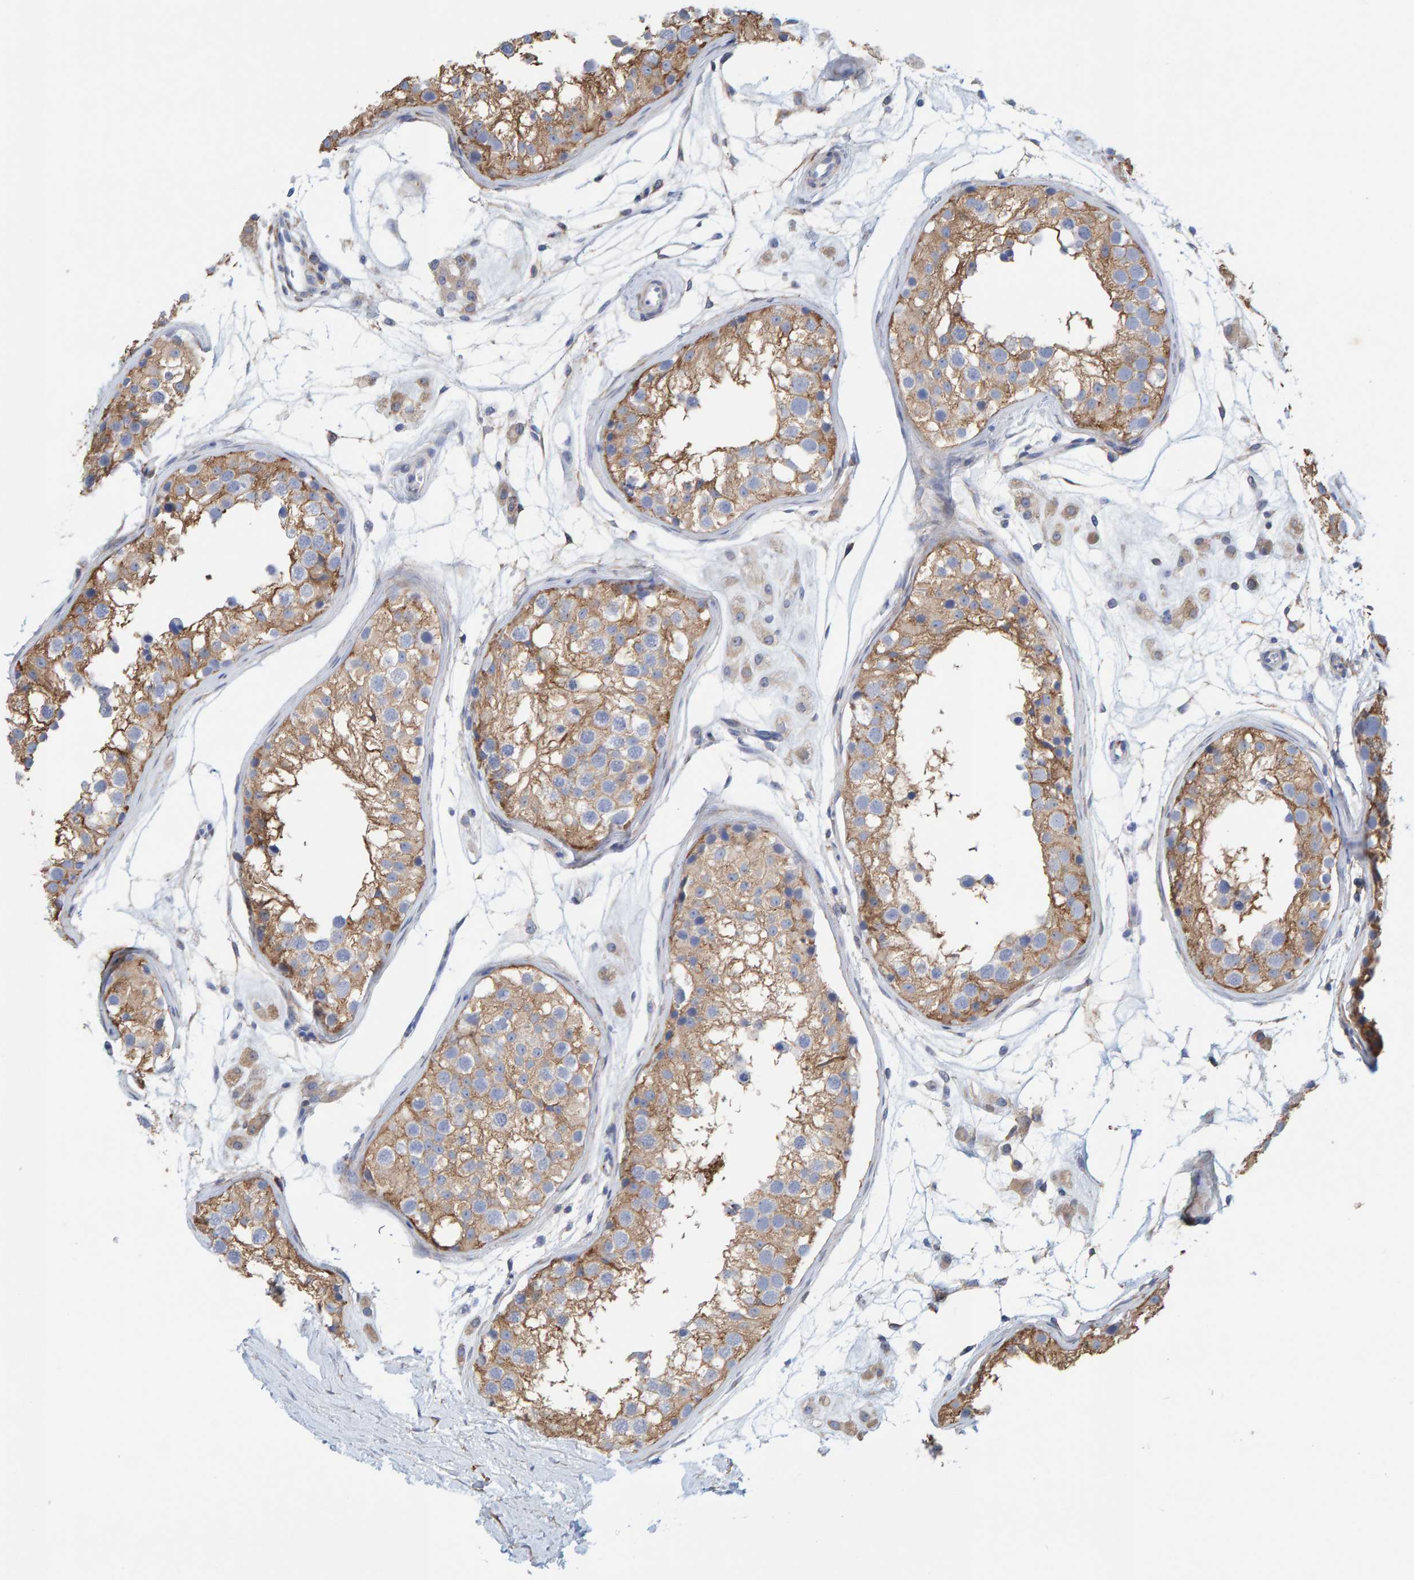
{"staining": {"intensity": "moderate", "quantity": "25%-75%", "location": "cytoplasmic/membranous"}, "tissue": "testis", "cell_type": "Cells in seminiferous ducts", "image_type": "normal", "snomed": [{"axis": "morphology", "description": "Normal tissue, NOS"}, {"axis": "morphology", "description": "Adenocarcinoma, metastatic, NOS"}, {"axis": "topography", "description": "Testis"}], "caption": "Immunohistochemistry (IHC) (DAB (3,3'-diaminobenzidine)) staining of benign human testis shows moderate cytoplasmic/membranous protein positivity in approximately 25%-75% of cells in seminiferous ducts. The staining was performed using DAB, with brown indicating positive protein expression. Nuclei are stained blue with hematoxylin.", "gene": "MAP1B", "patient": {"sex": "male", "age": 26}}